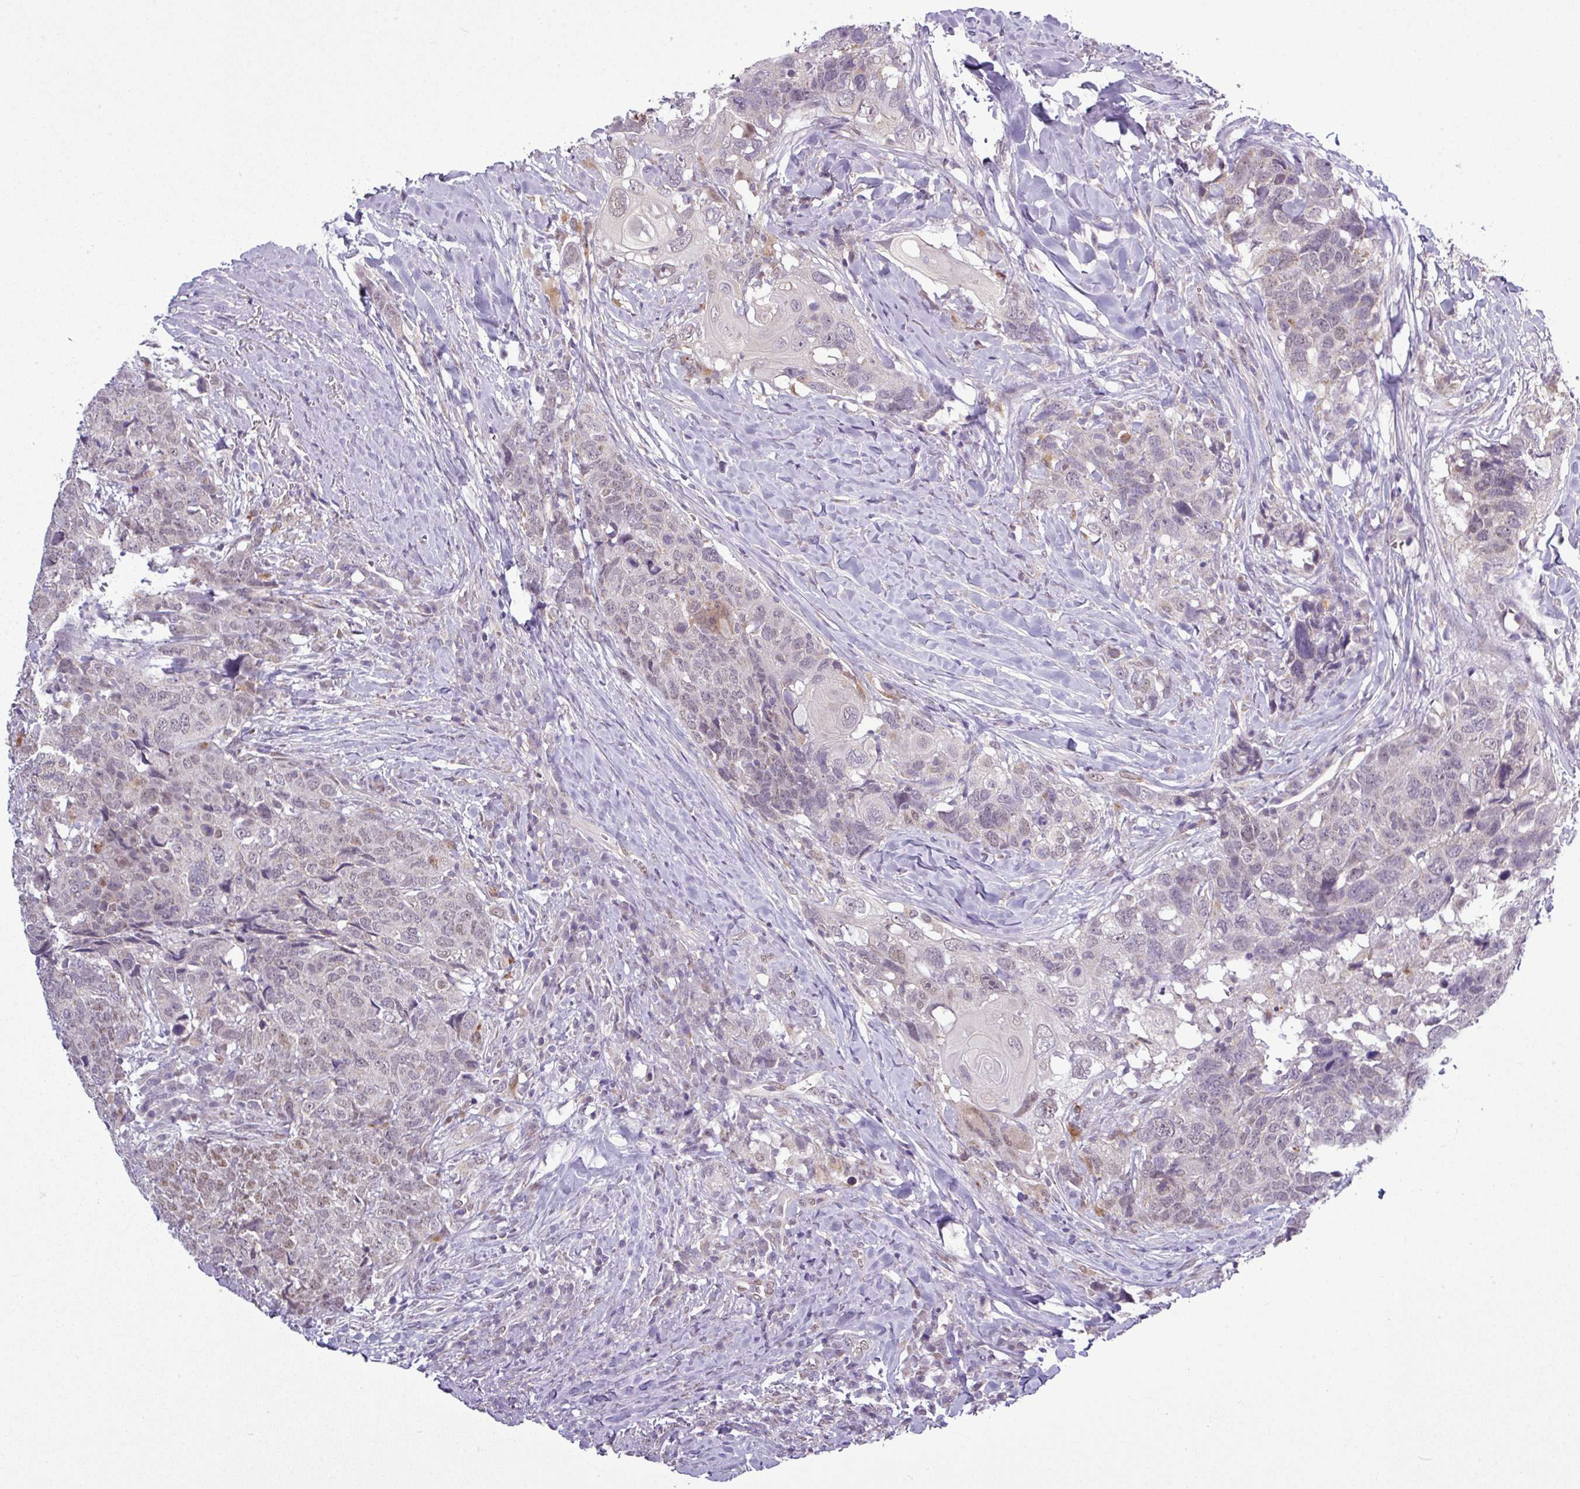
{"staining": {"intensity": "weak", "quantity": "25%-75%", "location": "nuclear"}, "tissue": "head and neck cancer", "cell_type": "Tumor cells", "image_type": "cancer", "snomed": [{"axis": "morphology", "description": "Squamous cell carcinoma, NOS"}, {"axis": "topography", "description": "Head-Neck"}], "caption": "Immunohistochemical staining of squamous cell carcinoma (head and neck) displays weak nuclear protein positivity in approximately 25%-75% of tumor cells.", "gene": "ZNF217", "patient": {"sex": "male", "age": 66}}